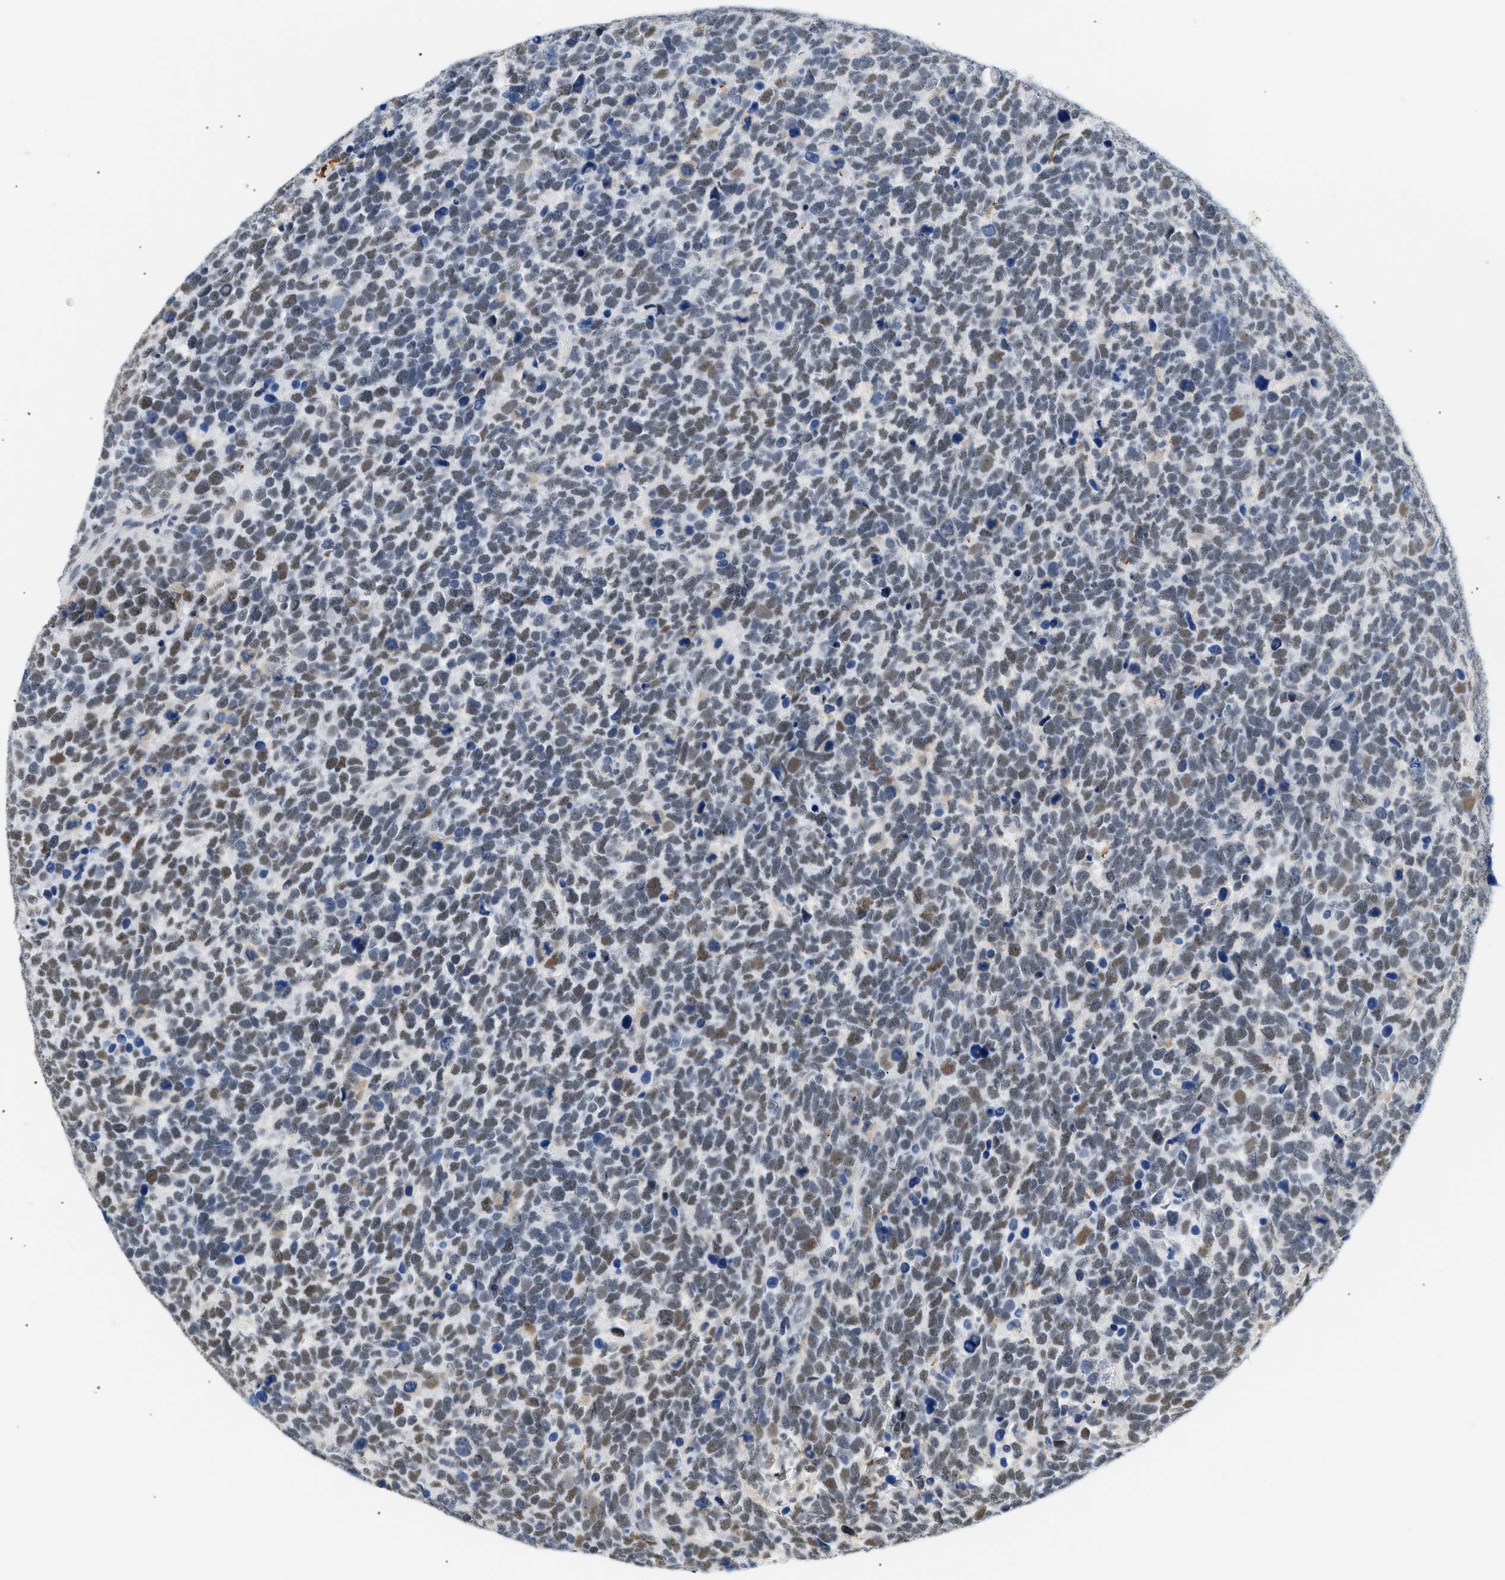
{"staining": {"intensity": "moderate", "quantity": "25%-75%", "location": "nuclear"}, "tissue": "urothelial cancer", "cell_type": "Tumor cells", "image_type": "cancer", "snomed": [{"axis": "morphology", "description": "Urothelial carcinoma, High grade"}, {"axis": "topography", "description": "Urinary bladder"}], "caption": "High-grade urothelial carcinoma stained with a brown dye shows moderate nuclear positive positivity in approximately 25%-75% of tumor cells.", "gene": "ELN", "patient": {"sex": "female", "age": 82}}